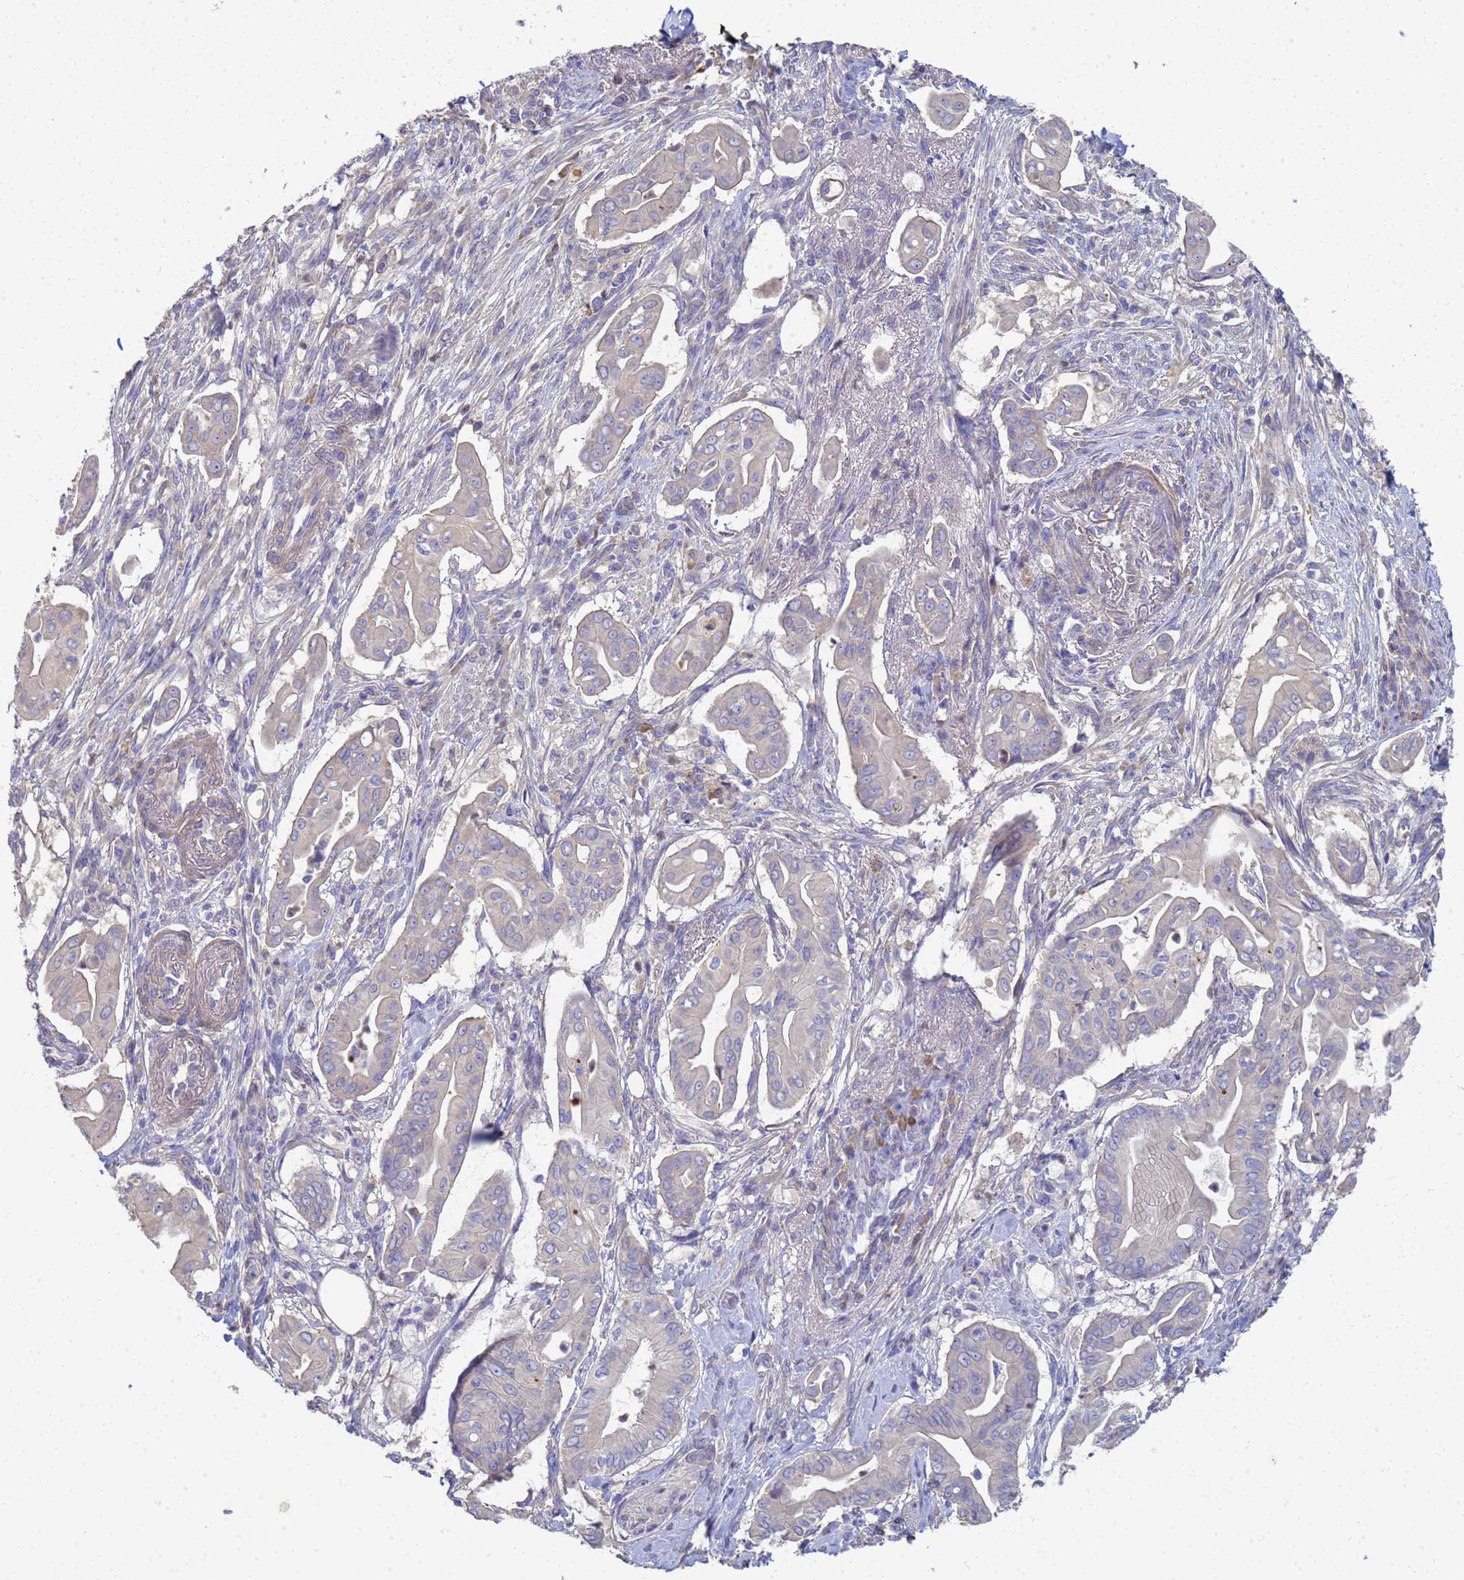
{"staining": {"intensity": "negative", "quantity": "none", "location": "none"}, "tissue": "pancreatic cancer", "cell_type": "Tumor cells", "image_type": "cancer", "snomed": [{"axis": "morphology", "description": "Adenocarcinoma, NOS"}, {"axis": "topography", "description": "Pancreas"}], "caption": "IHC of human adenocarcinoma (pancreatic) displays no staining in tumor cells.", "gene": "LBX2", "patient": {"sex": "male", "age": 71}}